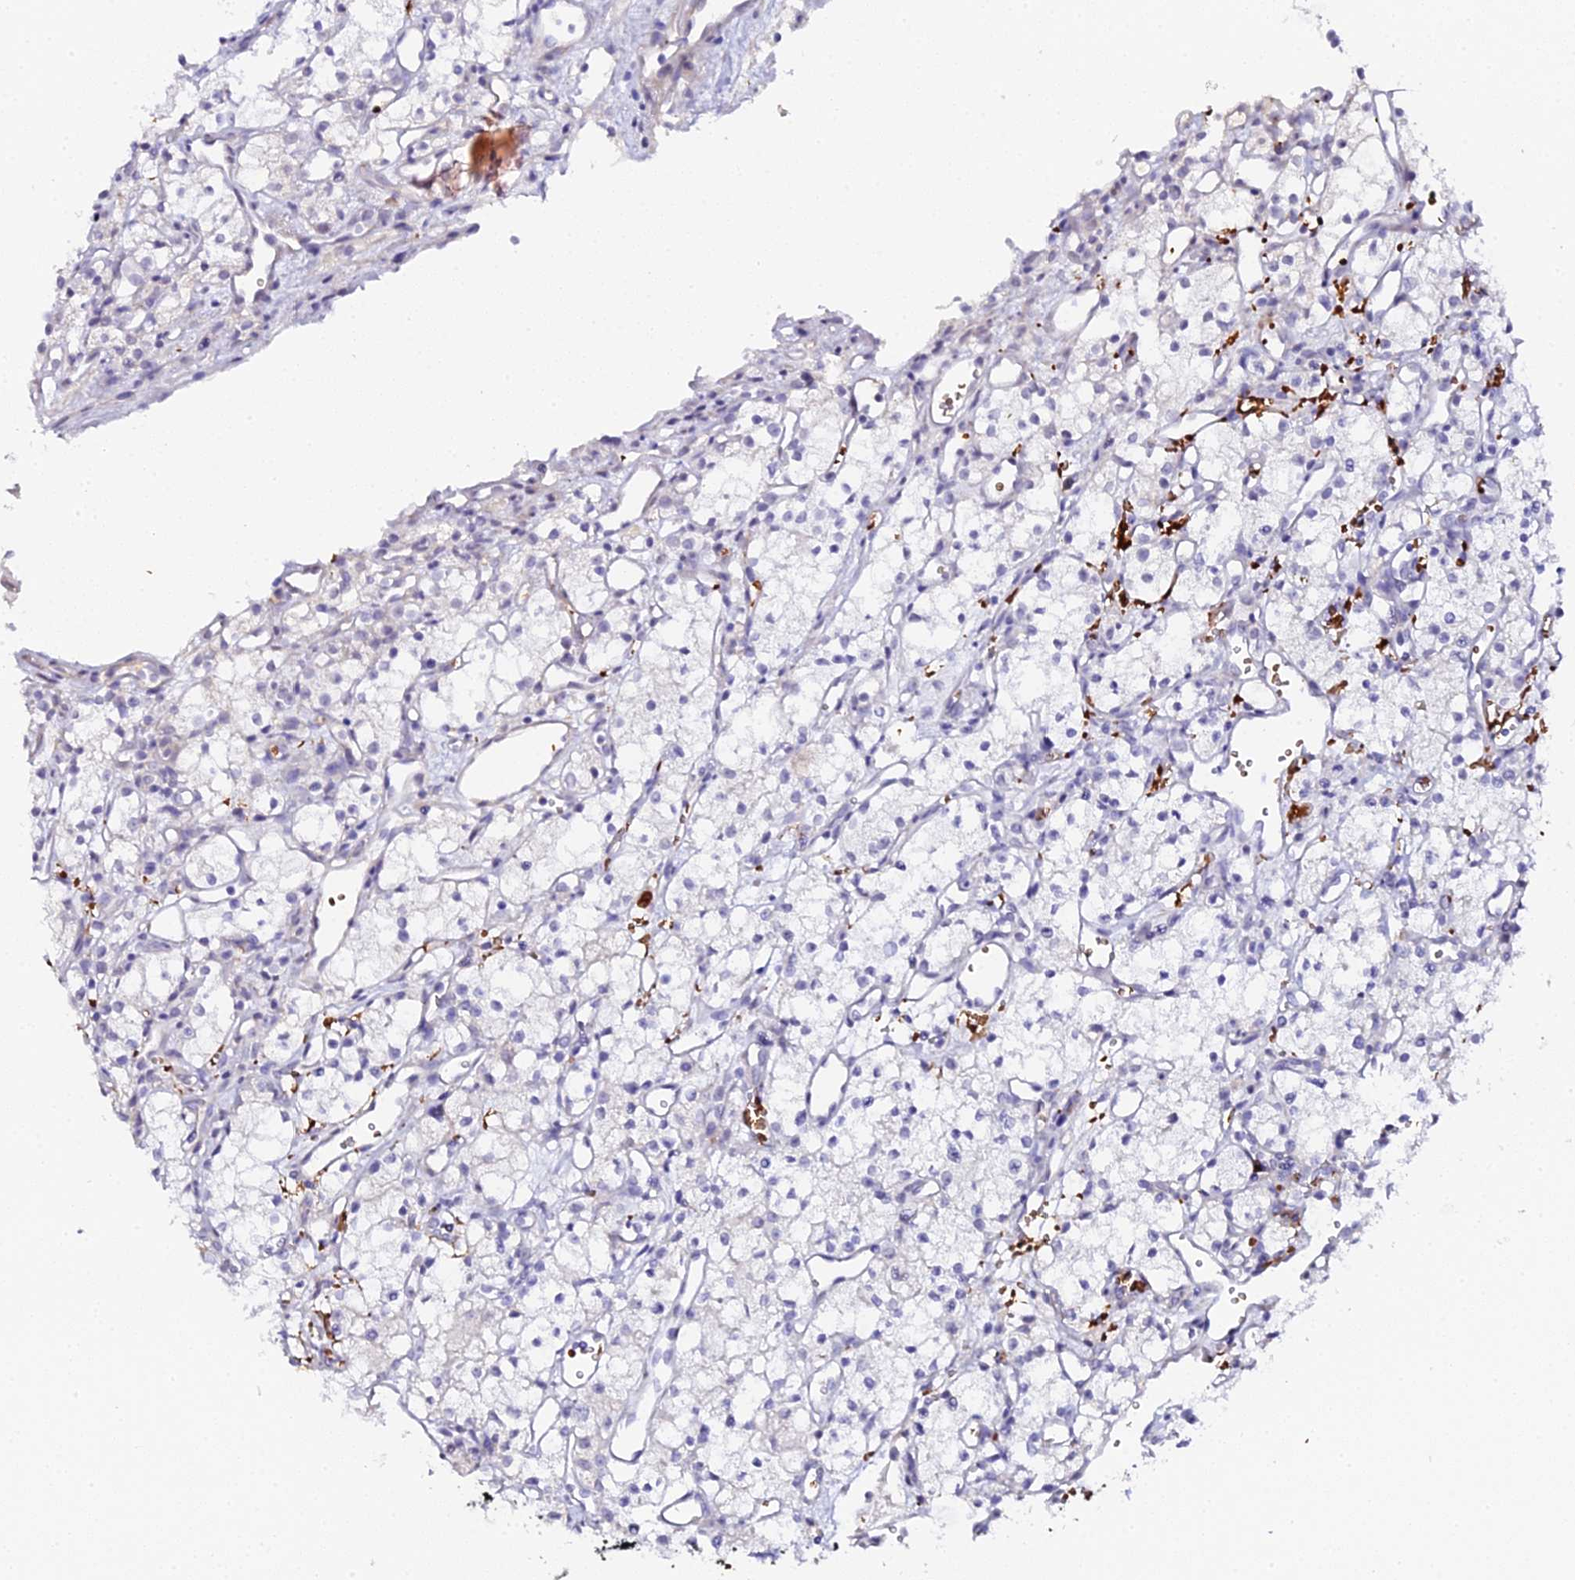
{"staining": {"intensity": "negative", "quantity": "none", "location": "none"}, "tissue": "renal cancer", "cell_type": "Tumor cells", "image_type": "cancer", "snomed": [{"axis": "morphology", "description": "Adenocarcinoma, NOS"}, {"axis": "topography", "description": "Kidney"}], "caption": "This is an IHC photomicrograph of renal adenocarcinoma. There is no staining in tumor cells.", "gene": "CFAP45", "patient": {"sex": "male", "age": 59}}